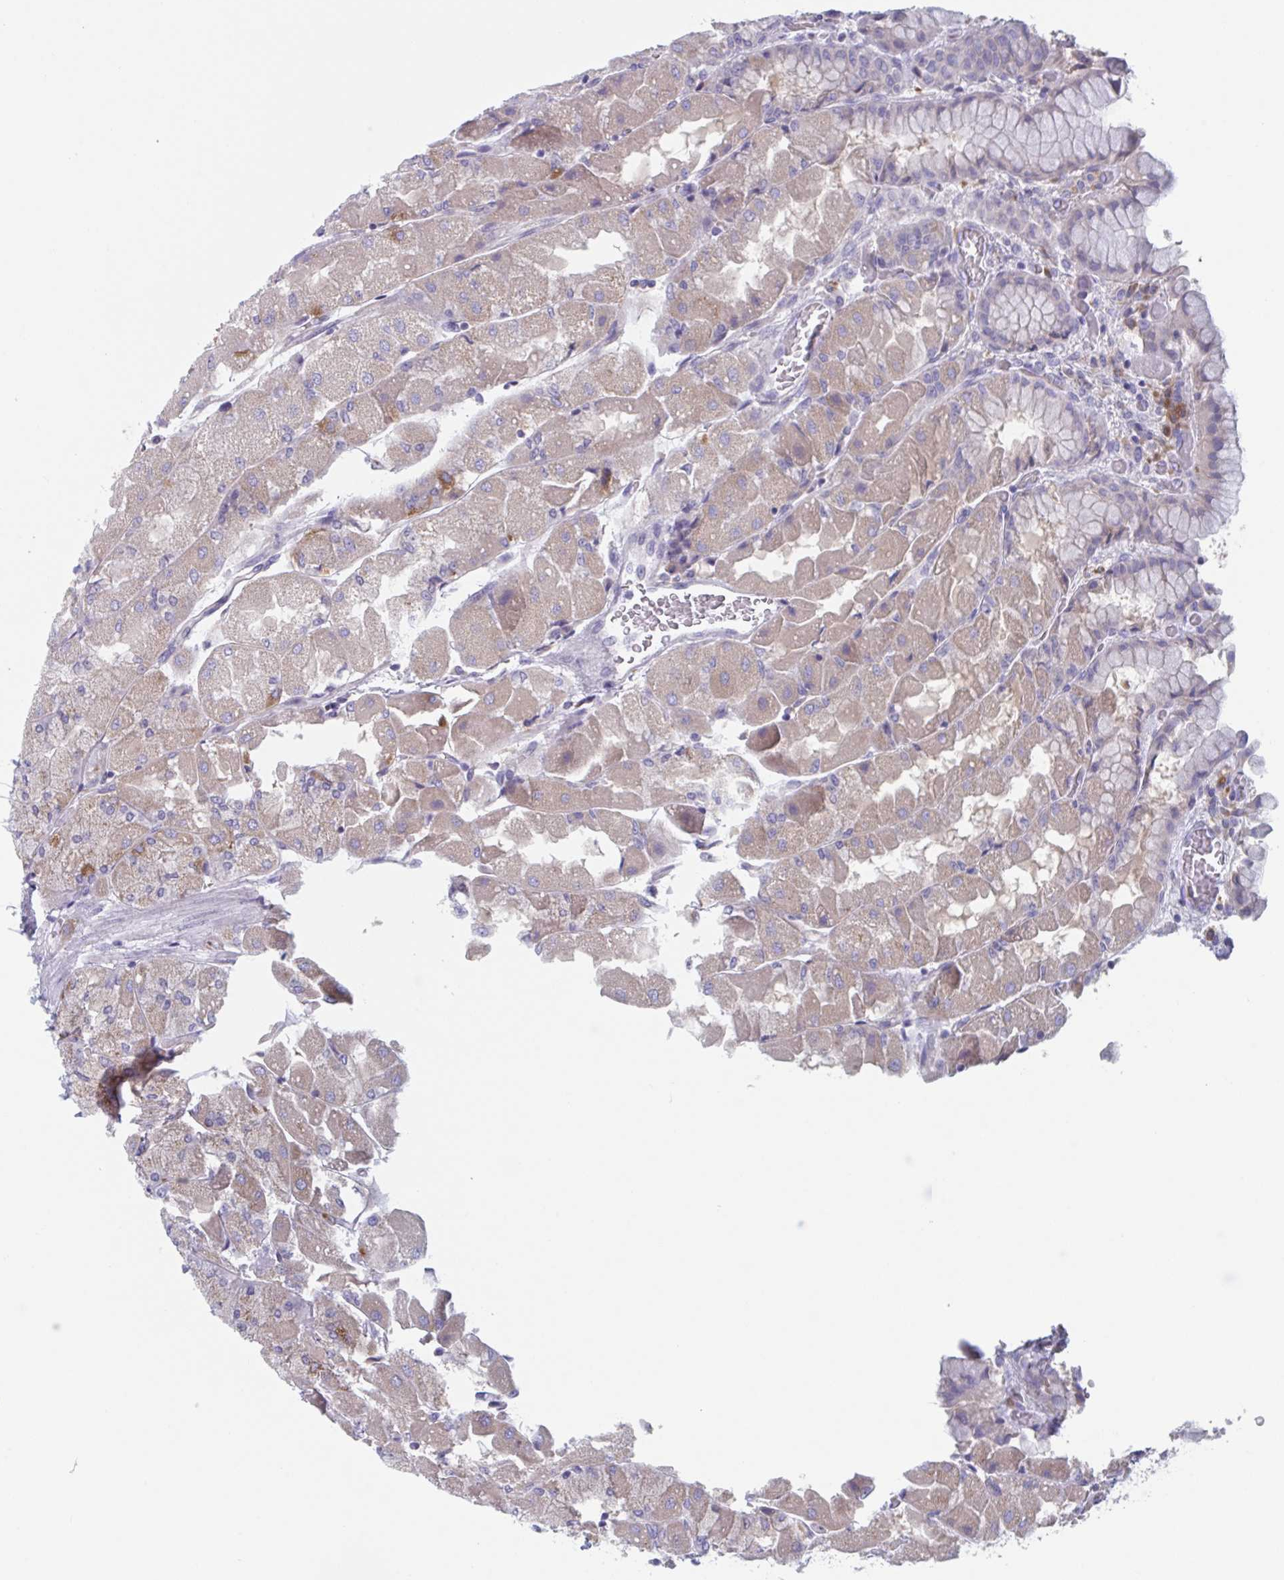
{"staining": {"intensity": "moderate", "quantity": "<25%", "location": "cytoplasmic/membranous"}, "tissue": "stomach", "cell_type": "Glandular cells", "image_type": "normal", "snomed": [{"axis": "morphology", "description": "Normal tissue, NOS"}, {"axis": "topography", "description": "Stomach"}], "caption": "Stomach stained with IHC demonstrates moderate cytoplasmic/membranous staining in approximately <25% of glandular cells. (Stains: DAB (3,3'-diaminobenzidine) in brown, nuclei in blue, Microscopy: brightfield microscopy at high magnification).", "gene": "NIPSNAP1", "patient": {"sex": "female", "age": 61}}